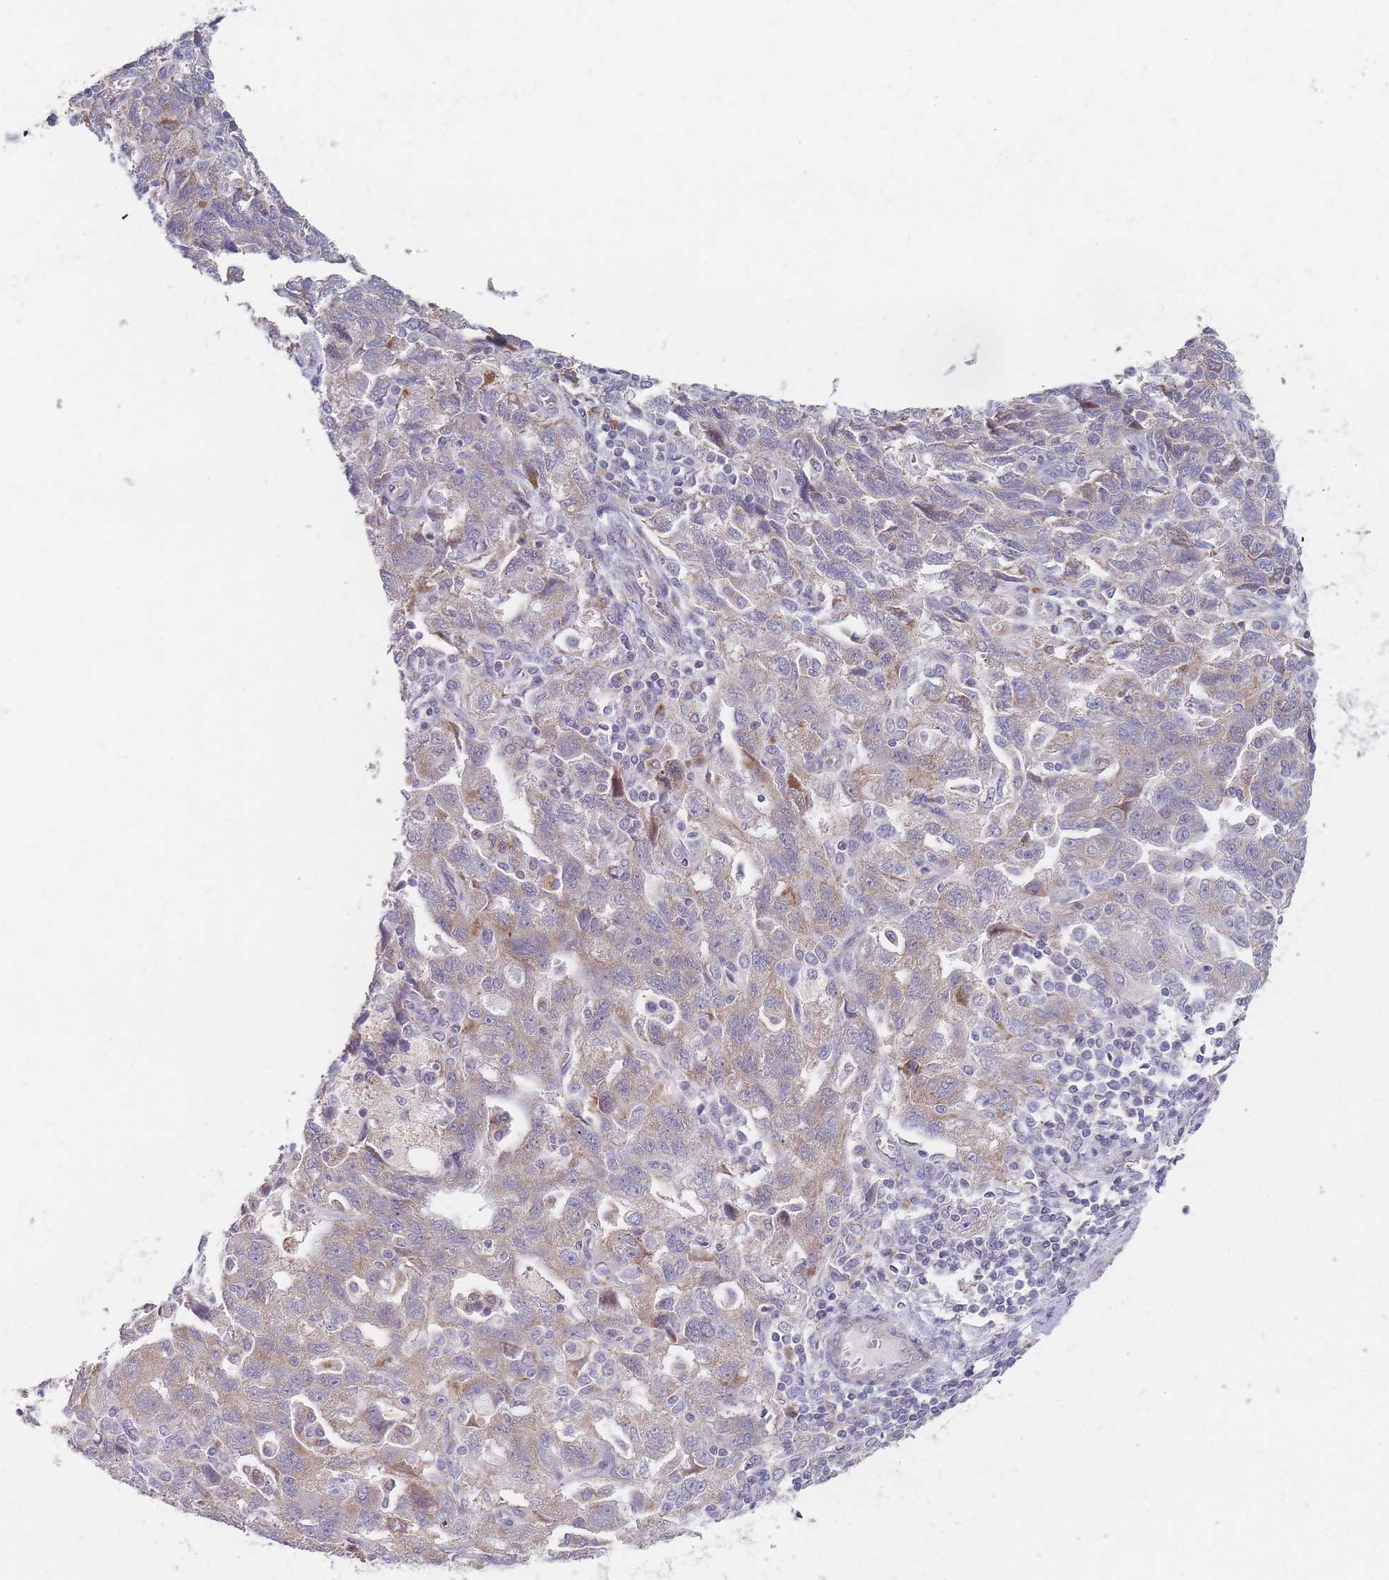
{"staining": {"intensity": "weak", "quantity": "<25%", "location": "cytoplasmic/membranous"}, "tissue": "ovarian cancer", "cell_type": "Tumor cells", "image_type": "cancer", "snomed": [{"axis": "morphology", "description": "Carcinoma, NOS"}, {"axis": "morphology", "description": "Cystadenocarcinoma, serous, NOS"}, {"axis": "topography", "description": "Ovary"}], "caption": "Ovarian carcinoma stained for a protein using IHC shows no positivity tumor cells.", "gene": "SMPD4", "patient": {"sex": "female", "age": 69}}